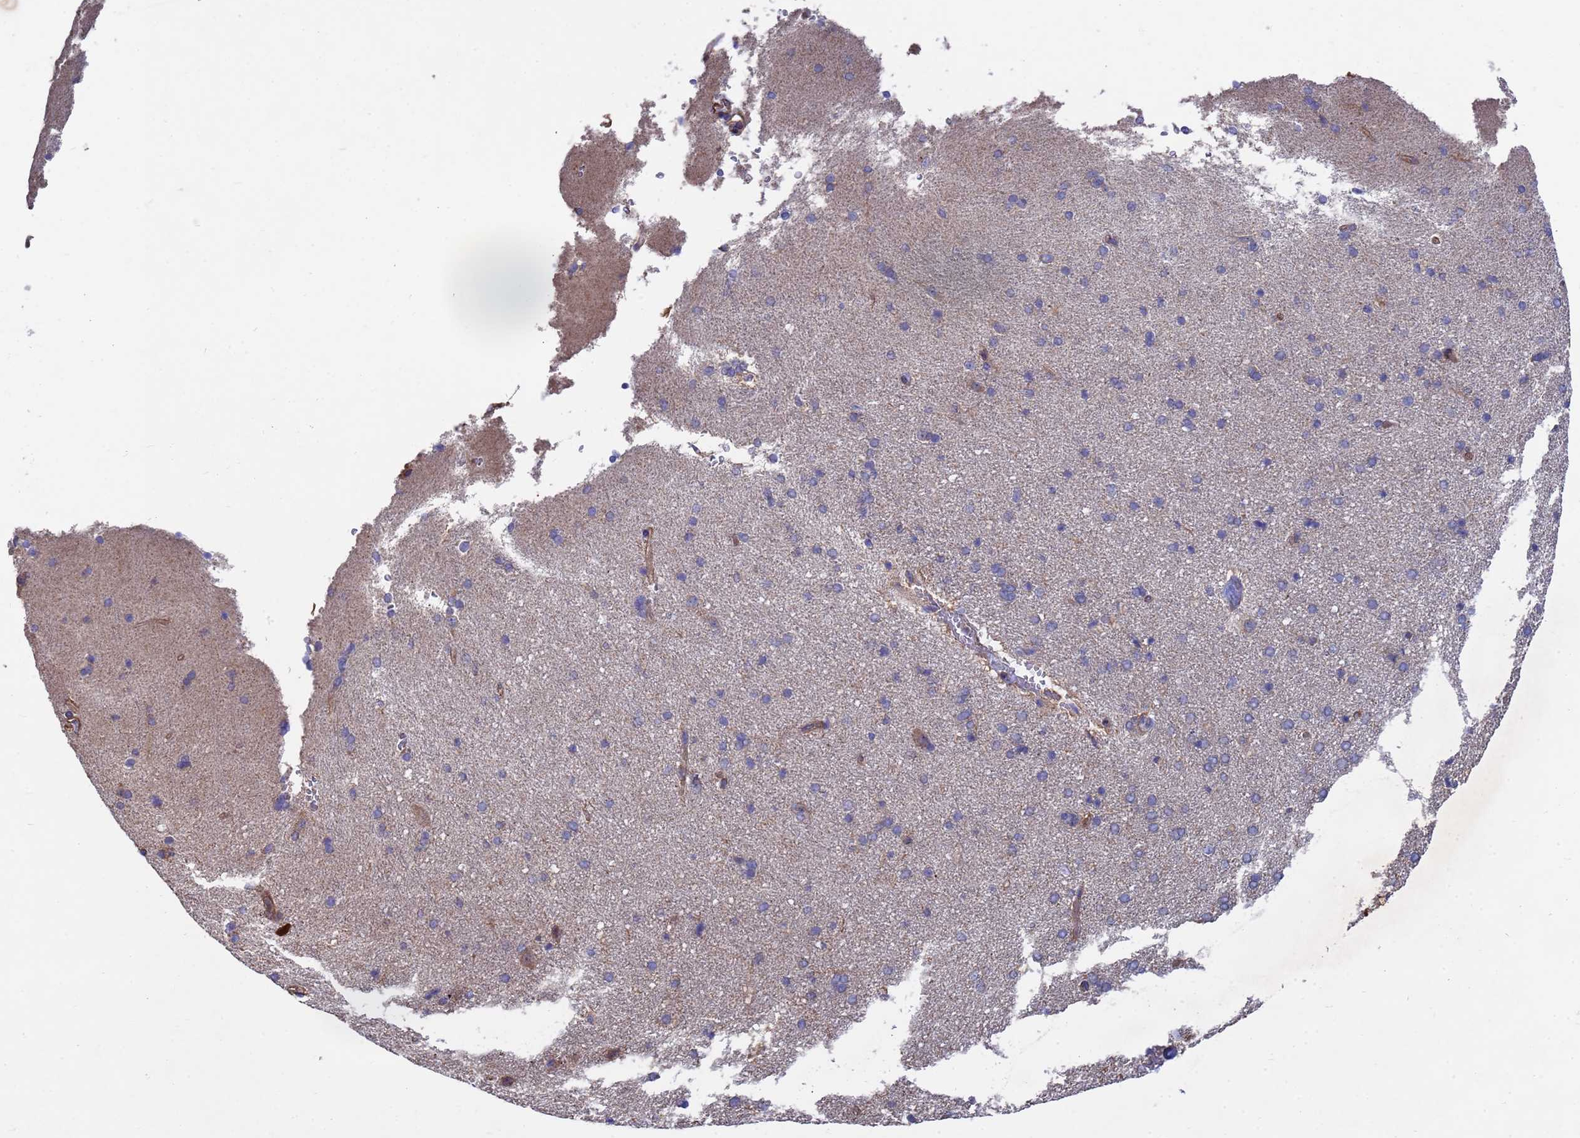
{"staining": {"intensity": "moderate", "quantity": ">75%", "location": "cytoplasmic/membranous"}, "tissue": "cerebral cortex", "cell_type": "Endothelial cells", "image_type": "normal", "snomed": [{"axis": "morphology", "description": "Normal tissue, NOS"}, {"axis": "topography", "description": "Cerebral cortex"}], "caption": "High-magnification brightfield microscopy of unremarkable cerebral cortex stained with DAB (3,3'-diaminobenzidine) (brown) and counterstained with hematoxylin (blue). endothelial cells exhibit moderate cytoplasmic/membranous staining is identified in approximately>75% of cells. (Stains: DAB in brown, nuclei in blue, Microscopy: brightfield microscopy at high magnification).", "gene": "PYCR1", "patient": {"sex": "male", "age": 62}}